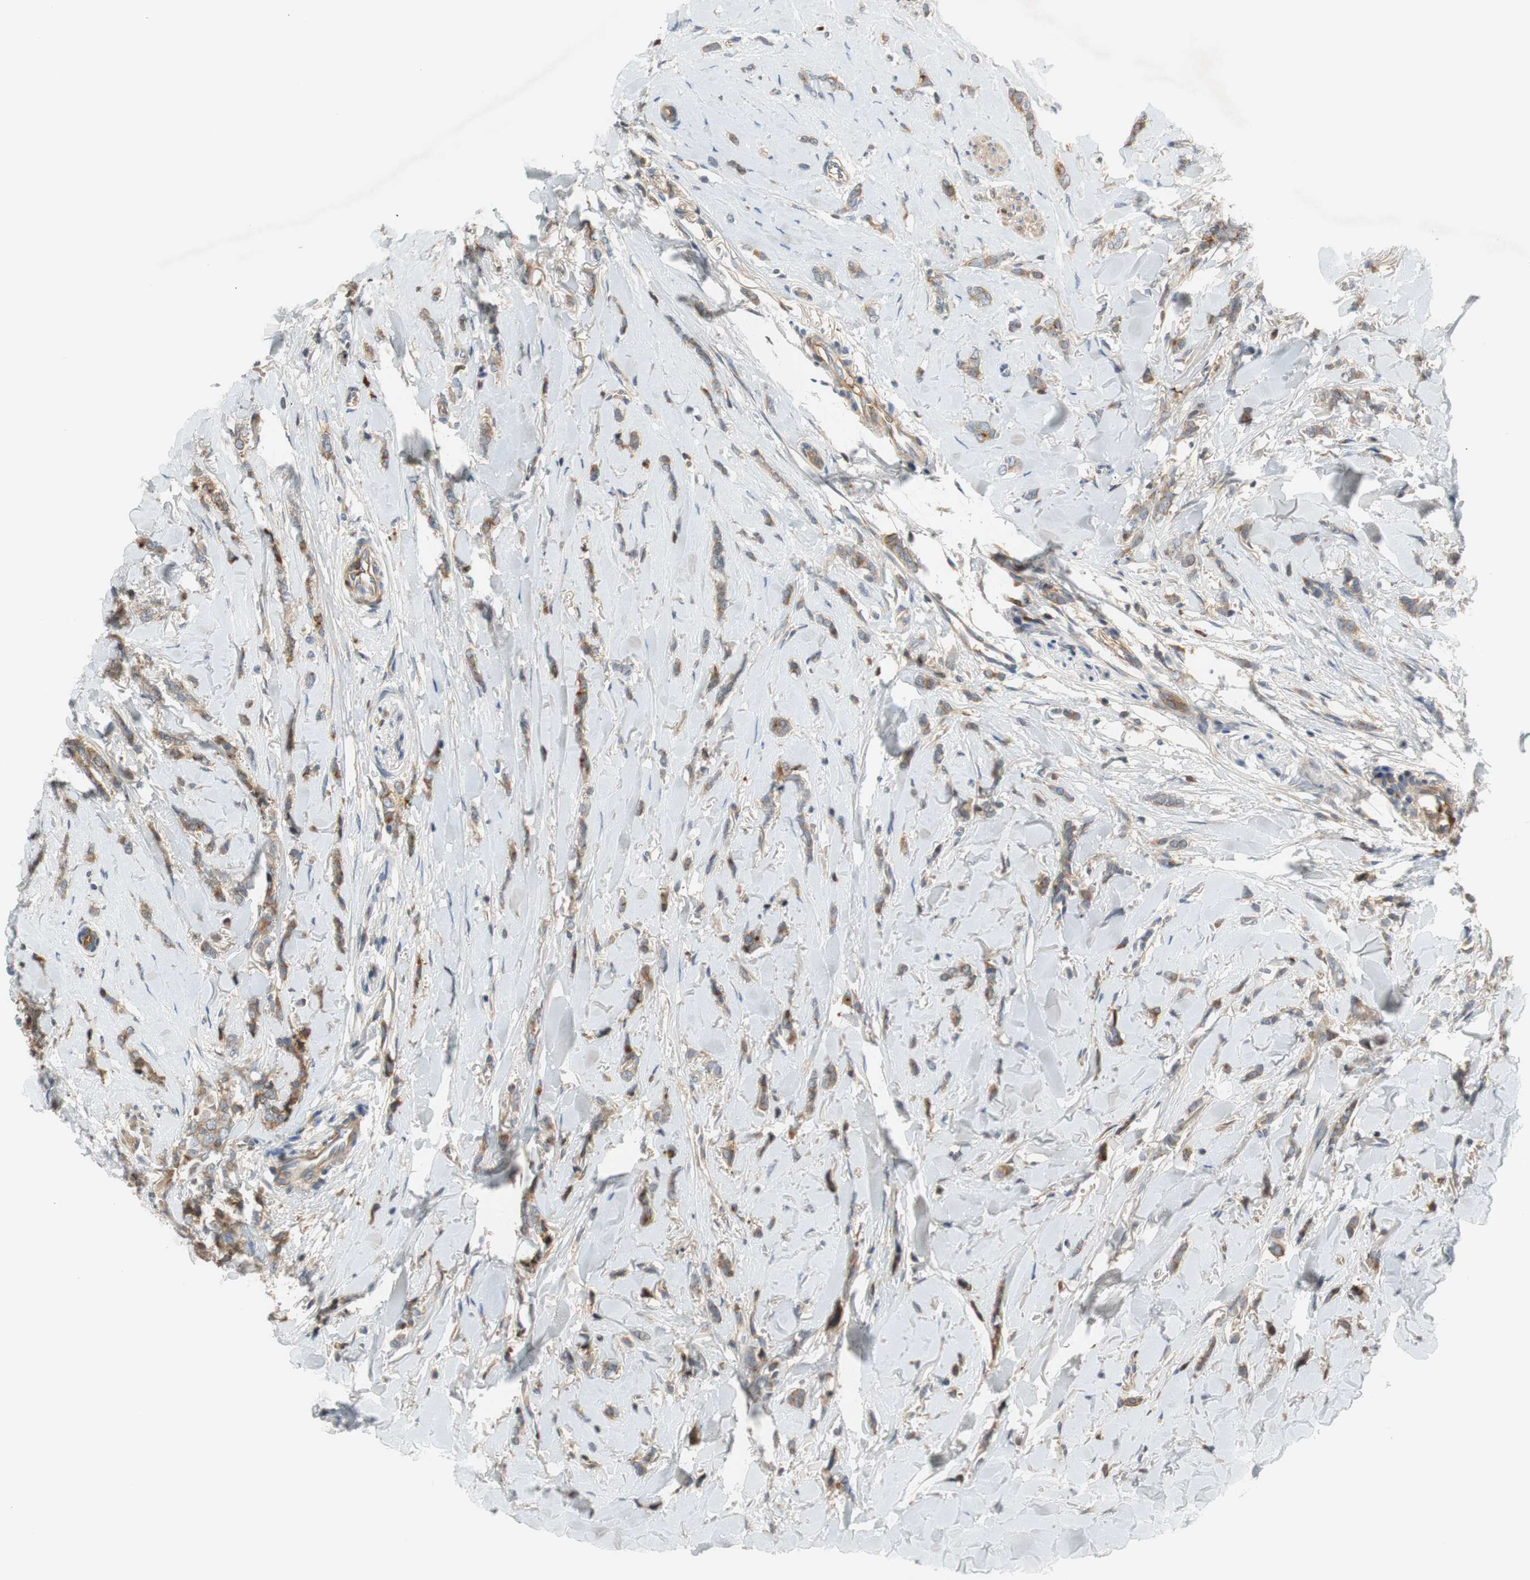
{"staining": {"intensity": "weak", "quantity": ">75%", "location": "cytoplasmic/membranous"}, "tissue": "breast cancer", "cell_type": "Tumor cells", "image_type": "cancer", "snomed": [{"axis": "morphology", "description": "Lobular carcinoma"}, {"axis": "topography", "description": "Skin"}, {"axis": "topography", "description": "Breast"}], "caption": "An immunohistochemistry (IHC) photomicrograph of neoplastic tissue is shown. Protein staining in brown highlights weak cytoplasmic/membranous positivity in breast cancer (lobular carcinoma) within tumor cells. (Stains: DAB (3,3'-diaminobenzidine) in brown, nuclei in blue, Microscopy: brightfield microscopy at high magnification).", "gene": "C4A", "patient": {"sex": "female", "age": 46}}